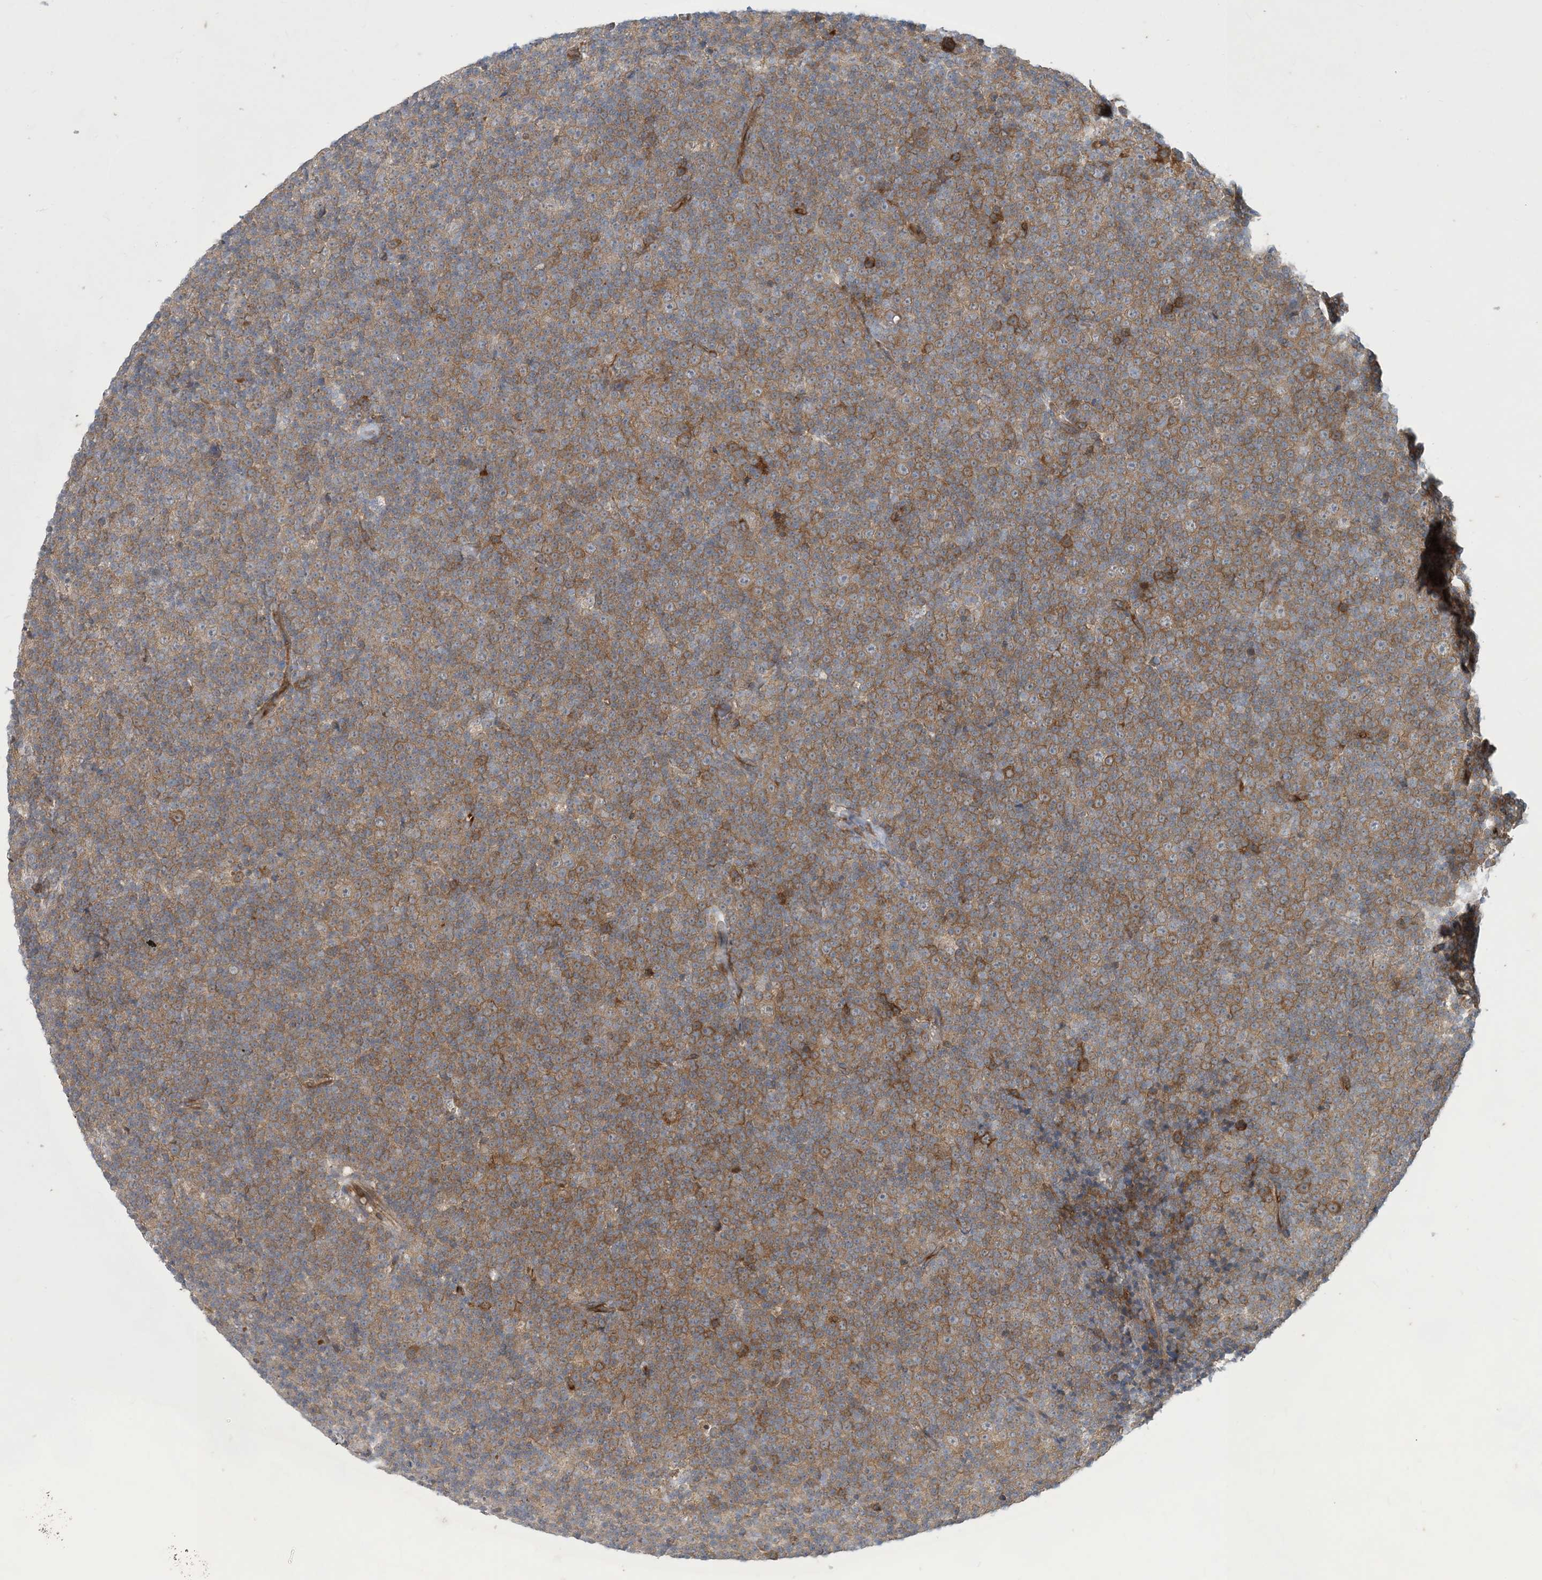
{"staining": {"intensity": "weak", "quantity": "25%-75%", "location": "cytoplasmic/membranous"}, "tissue": "lymphoma", "cell_type": "Tumor cells", "image_type": "cancer", "snomed": [{"axis": "morphology", "description": "Malignant lymphoma, non-Hodgkin's type, Low grade"}, {"axis": "topography", "description": "Lymph node"}], "caption": "Protein expression by IHC exhibits weak cytoplasmic/membranous expression in approximately 25%-75% of tumor cells in lymphoma. The staining is performed using DAB brown chromogen to label protein expression. The nuclei are counter-stained blue using hematoxylin.", "gene": "CDS1", "patient": {"sex": "female", "age": 67}}